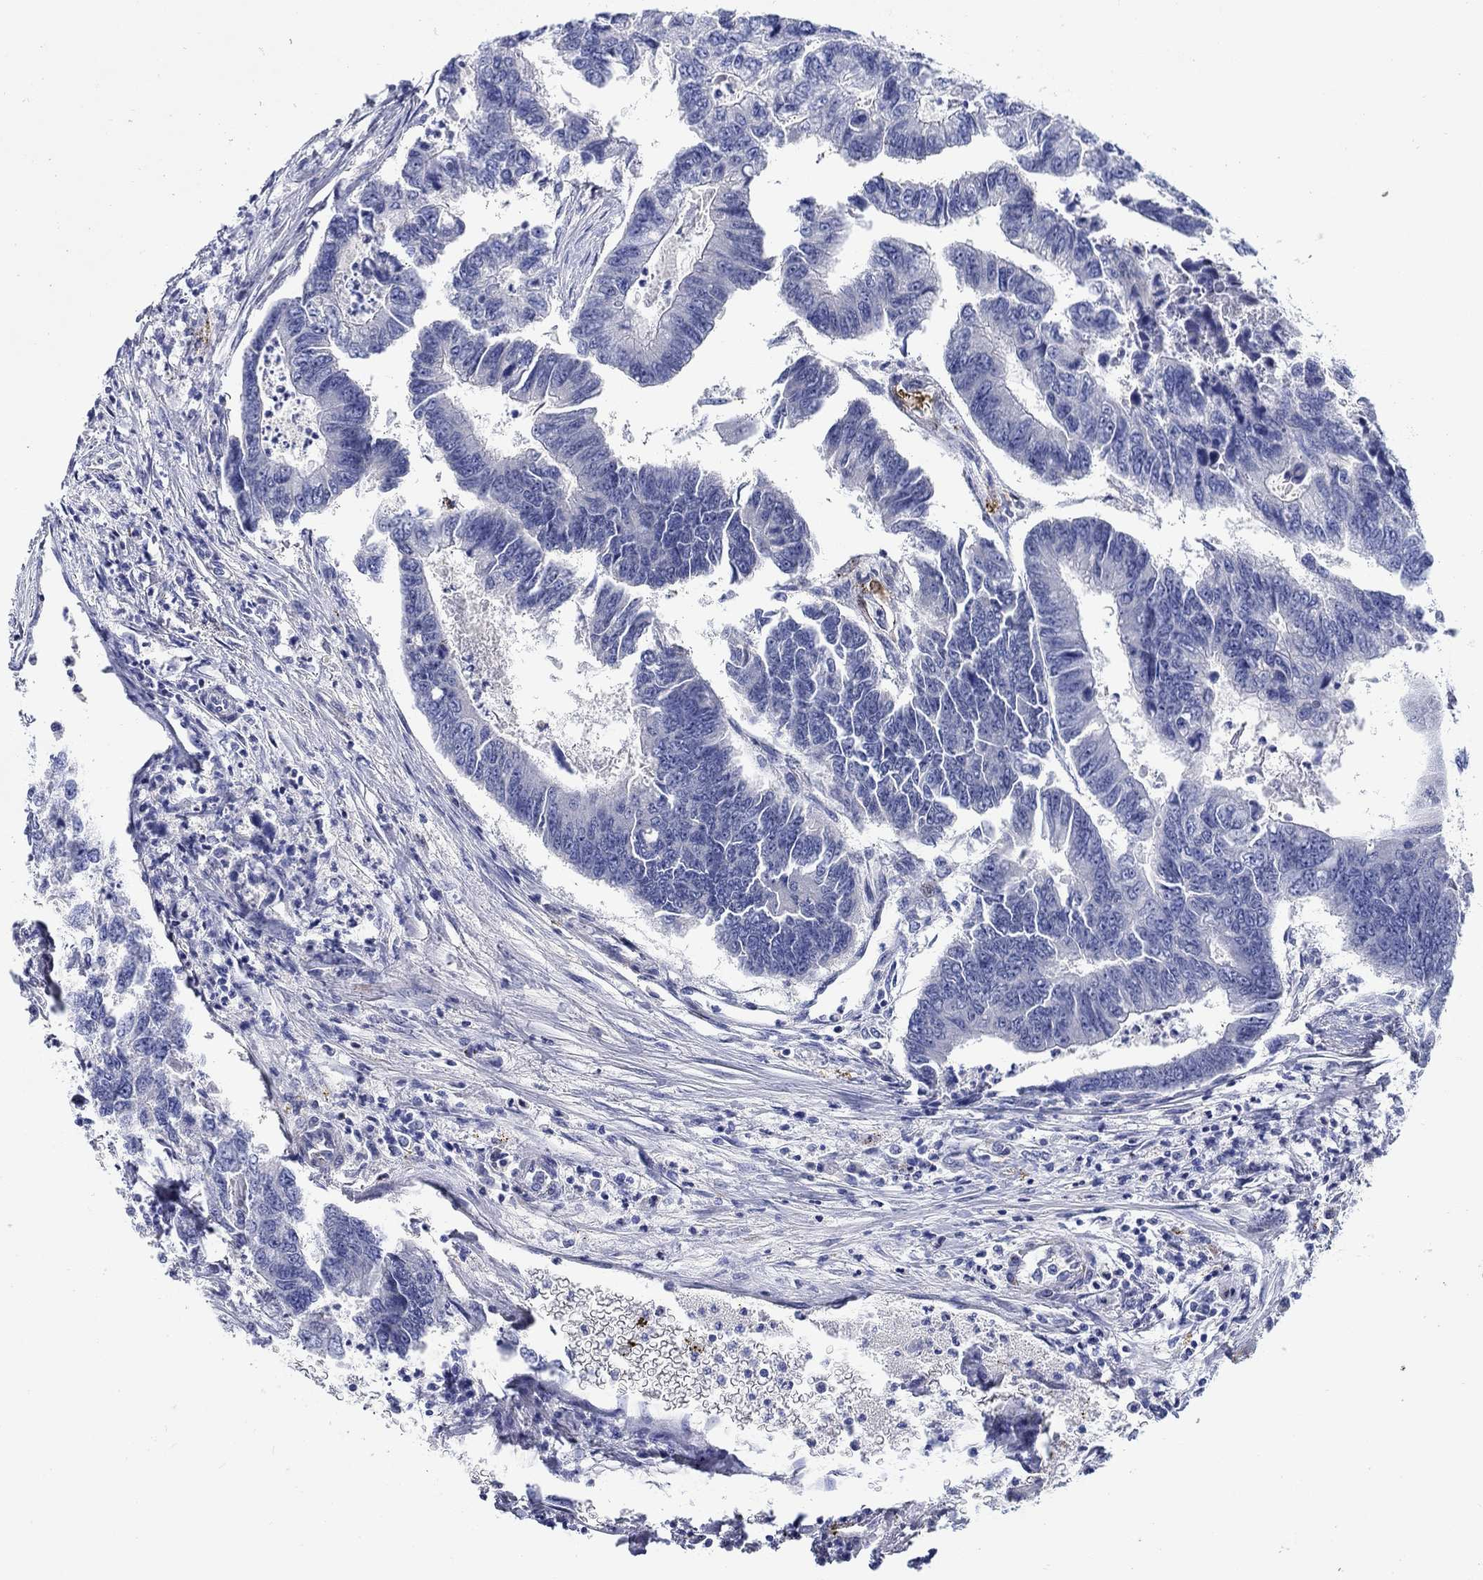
{"staining": {"intensity": "negative", "quantity": "none", "location": "none"}, "tissue": "colorectal cancer", "cell_type": "Tumor cells", "image_type": "cancer", "snomed": [{"axis": "morphology", "description": "Adenocarcinoma, NOS"}, {"axis": "topography", "description": "Colon"}], "caption": "This is an IHC image of human colorectal cancer (adenocarcinoma). There is no staining in tumor cells.", "gene": "MC2R", "patient": {"sex": "female", "age": 65}}